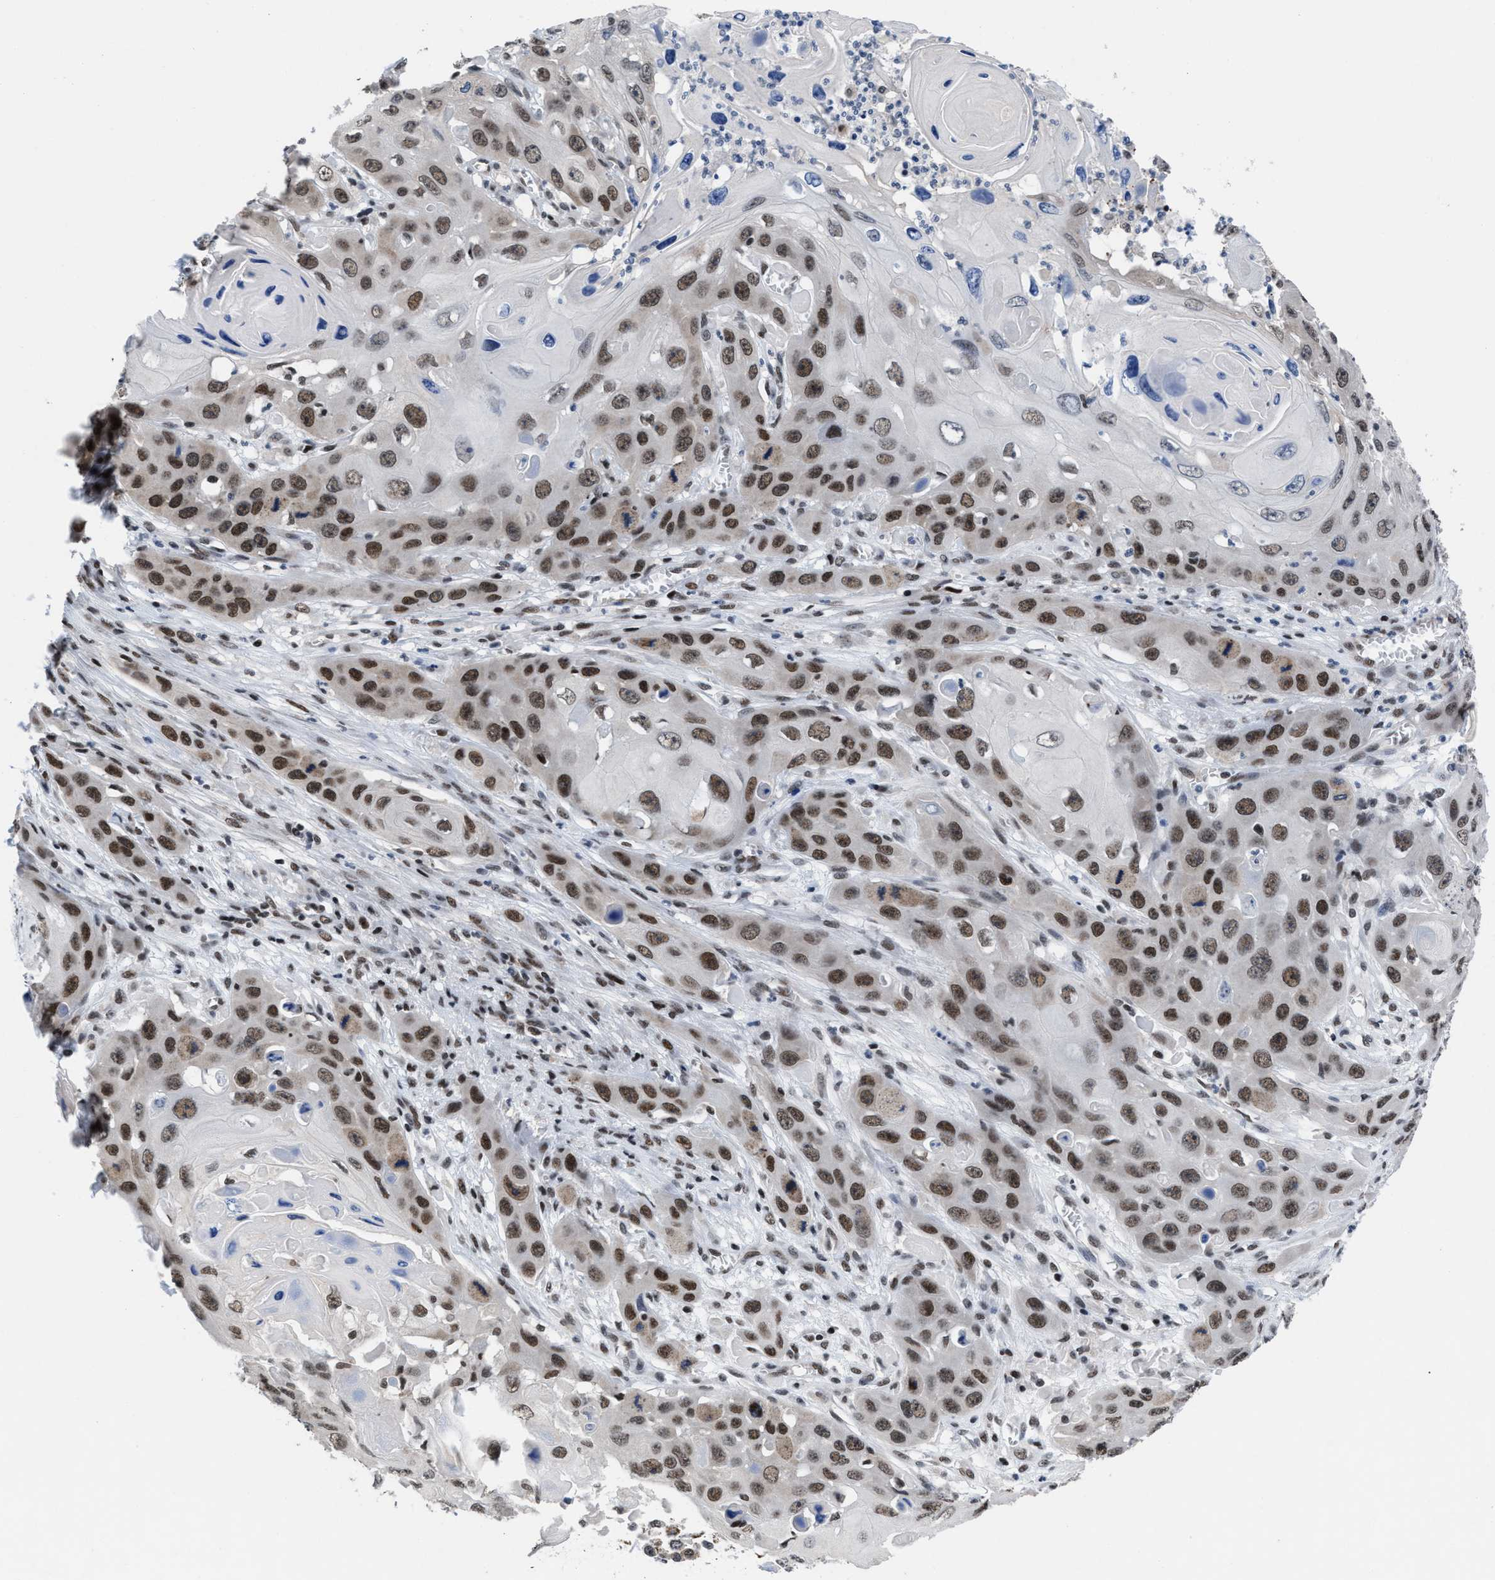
{"staining": {"intensity": "strong", "quantity": ">75%", "location": "nuclear"}, "tissue": "skin cancer", "cell_type": "Tumor cells", "image_type": "cancer", "snomed": [{"axis": "morphology", "description": "Squamous cell carcinoma, NOS"}, {"axis": "topography", "description": "Skin"}], "caption": "A brown stain highlights strong nuclear staining of a protein in human squamous cell carcinoma (skin) tumor cells. (brown staining indicates protein expression, while blue staining denotes nuclei).", "gene": "WDR81", "patient": {"sex": "male", "age": 55}}